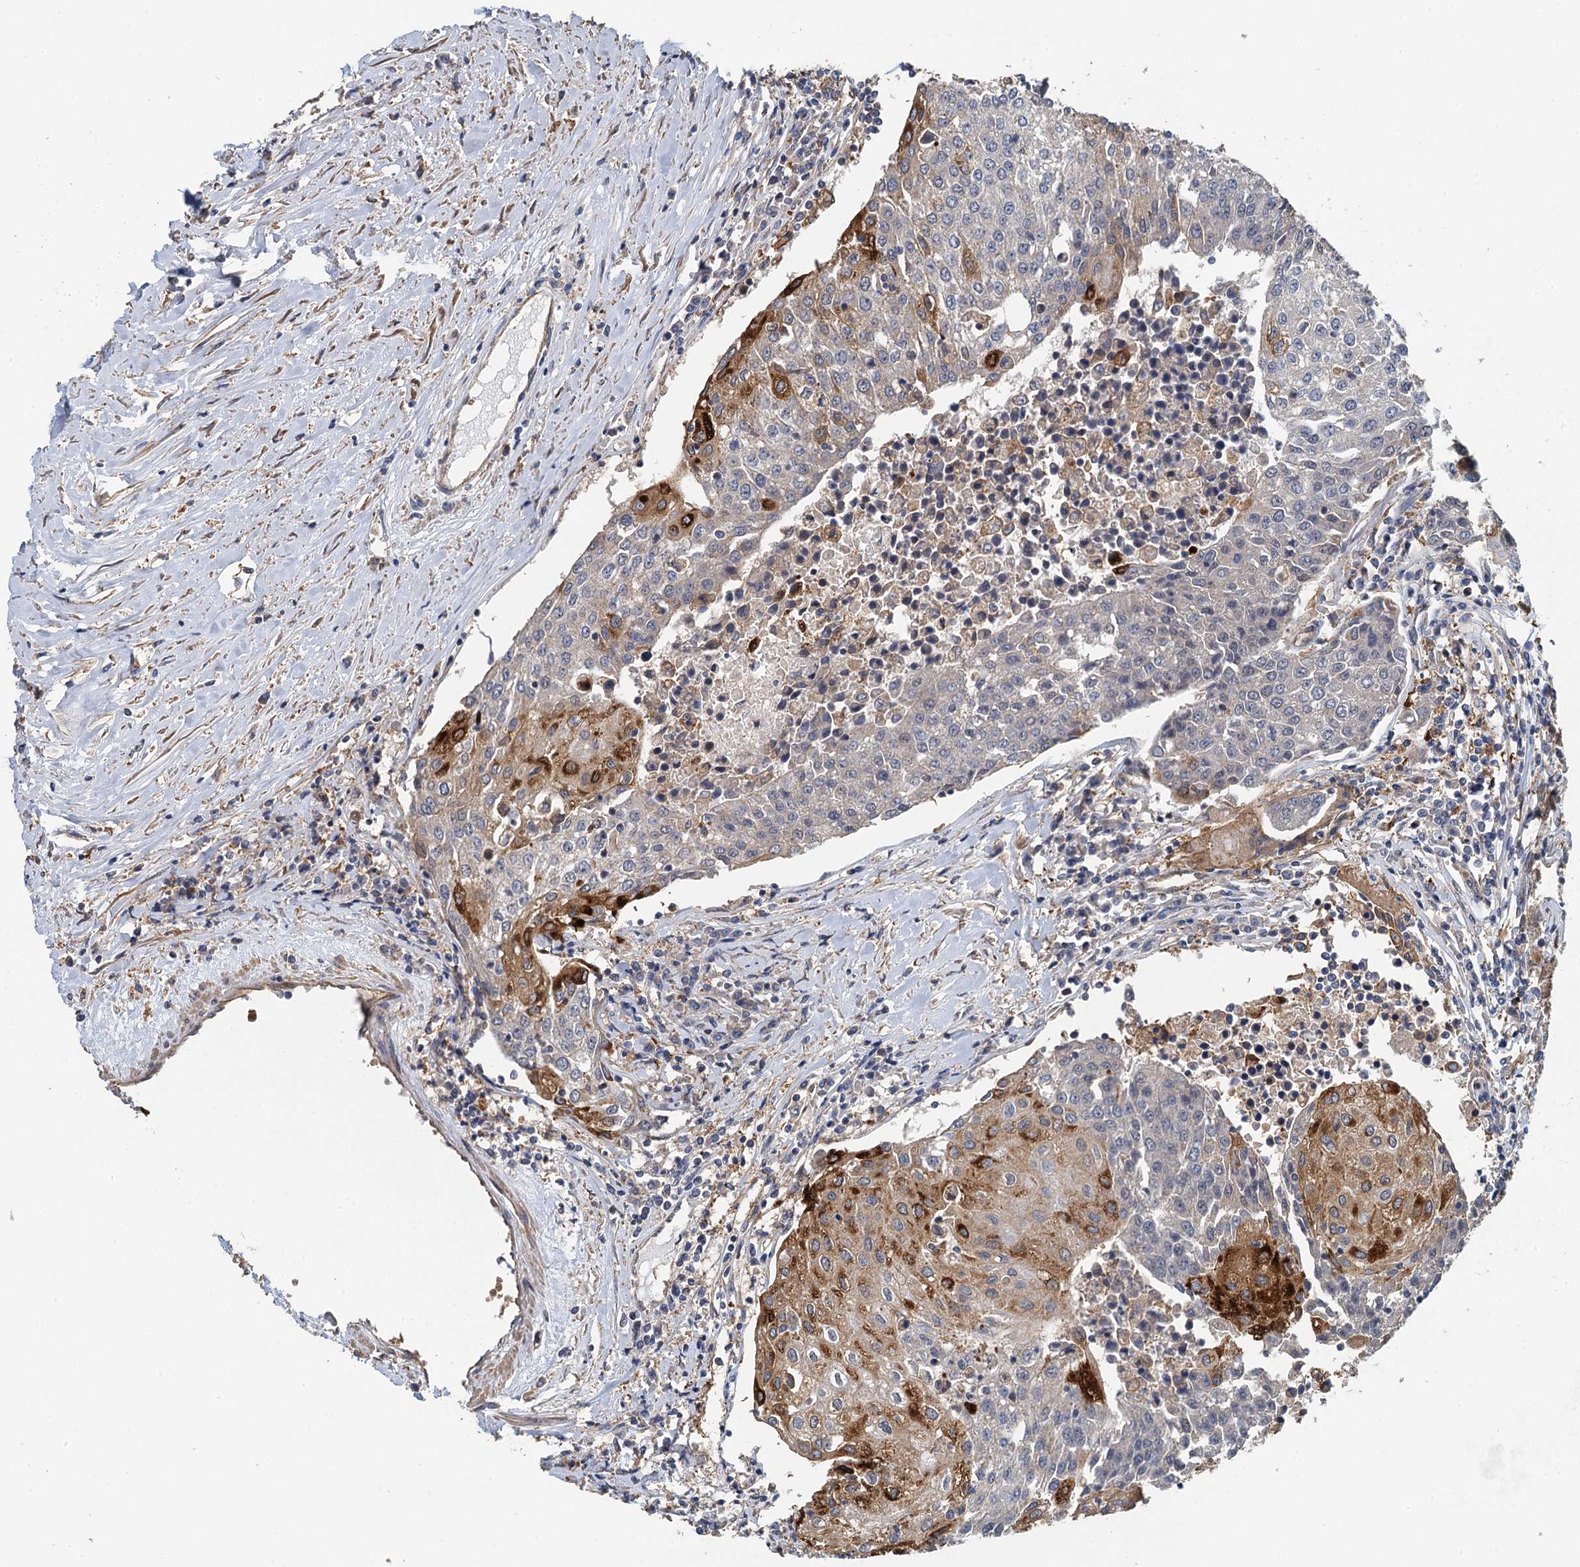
{"staining": {"intensity": "strong", "quantity": "<25%", "location": "cytoplasmic/membranous"}, "tissue": "urothelial cancer", "cell_type": "Tumor cells", "image_type": "cancer", "snomed": [{"axis": "morphology", "description": "Urothelial carcinoma, High grade"}, {"axis": "topography", "description": "Urinary bladder"}], "caption": "Brown immunohistochemical staining in human high-grade urothelial carcinoma displays strong cytoplasmic/membranous staining in about <25% of tumor cells.", "gene": "RSAD2", "patient": {"sex": "female", "age": 85}}